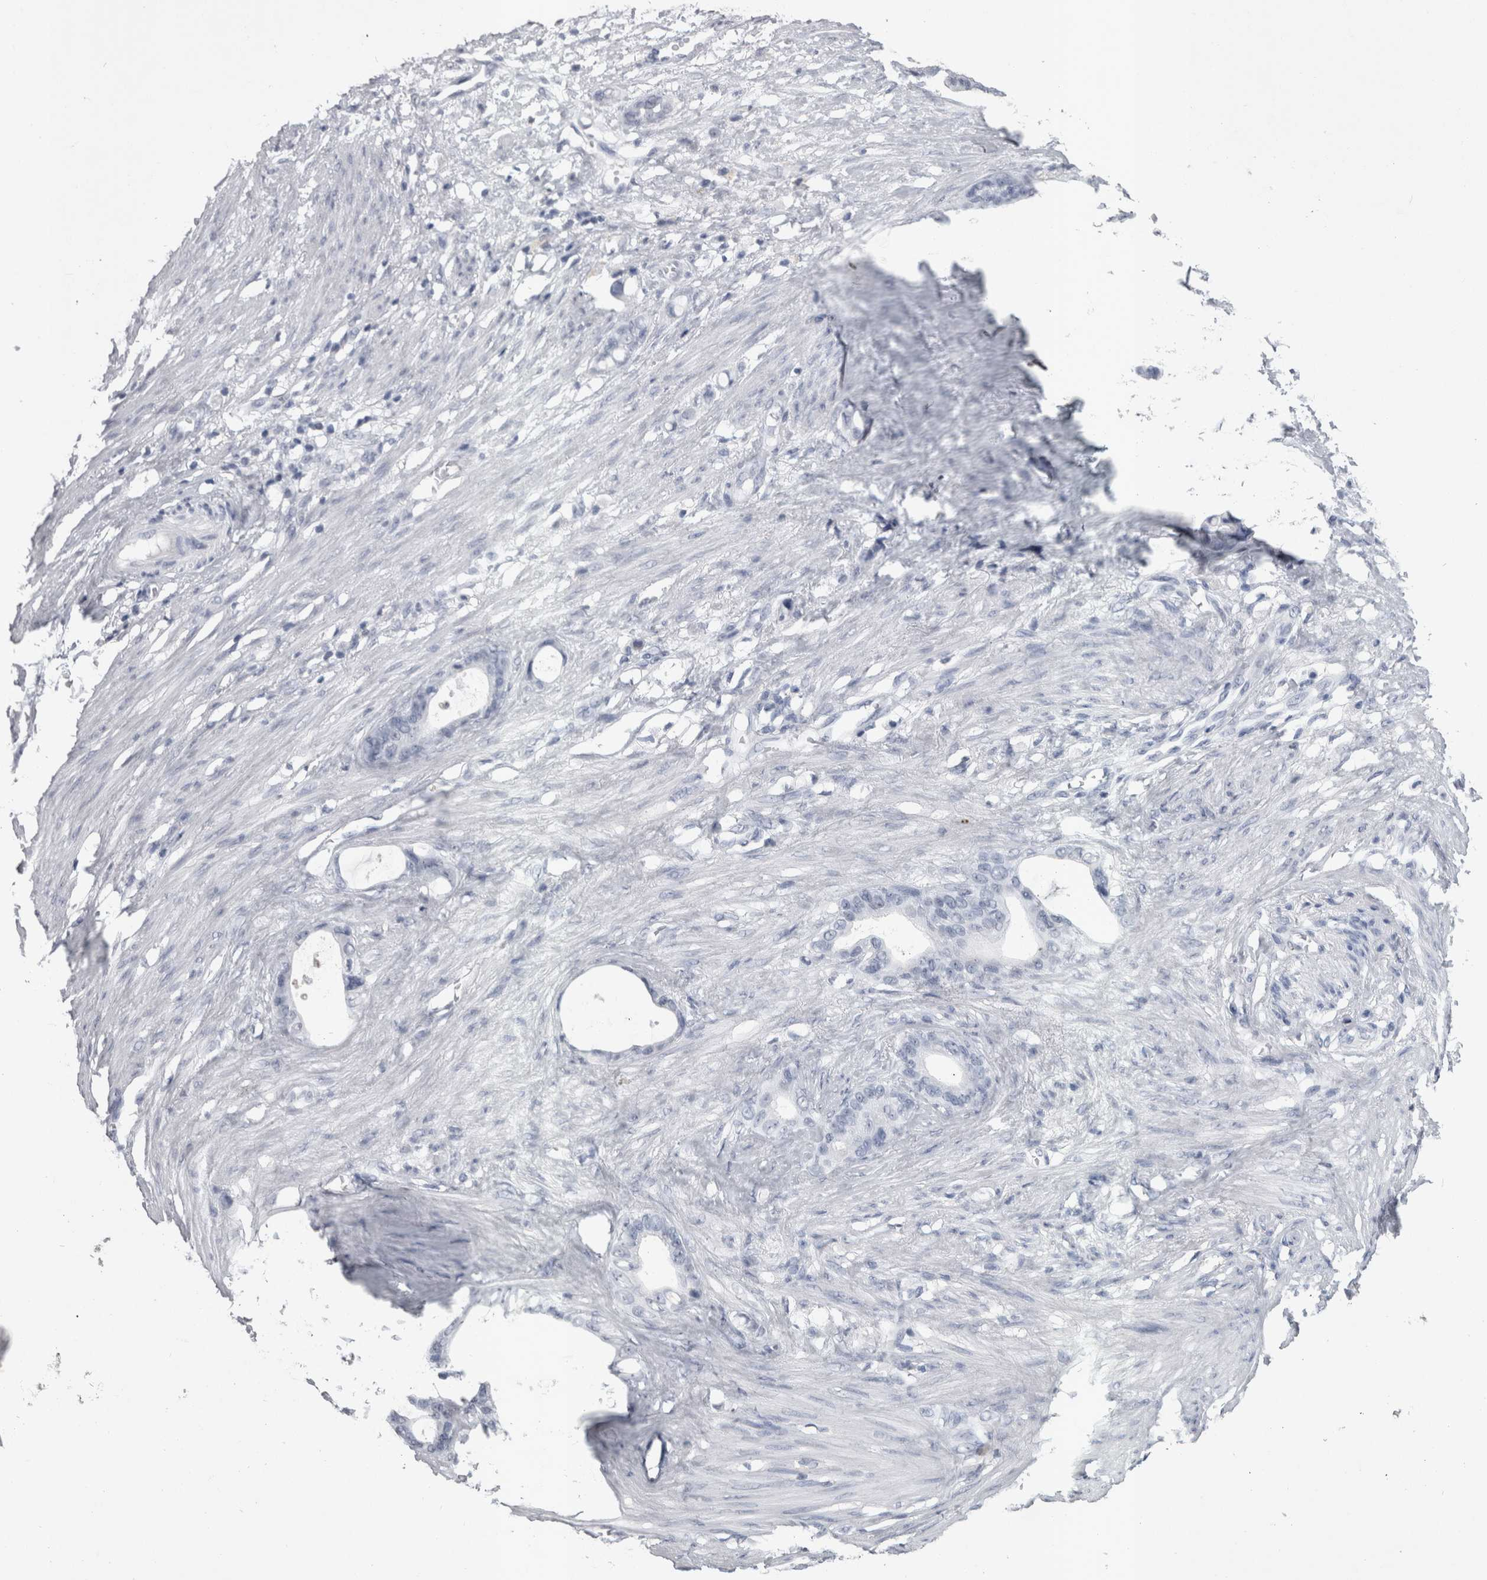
{"staining": {"intensity": "negative", "quantity": "none", "location": "none"}, "tissue": "stomach cancer", "cell_type": "Tumor cells", "image_type": "cancer", "snomed": [{"axis": "morphology", "description": "Adenocarcinoma, NOS"}, {"axis": "topography", "description": "Stomach"}], "caption": "Immunohistochemical staining of human adenocarcinoma (stomach) reveals no significant positivity in tumor cells. (Stains: DAB IHC with hematoxylin counter stain, Microscopy: brightfield microscopy at high magnification).", "gene": "PAX5", "patient": {"sex": "female", "age": 75}}